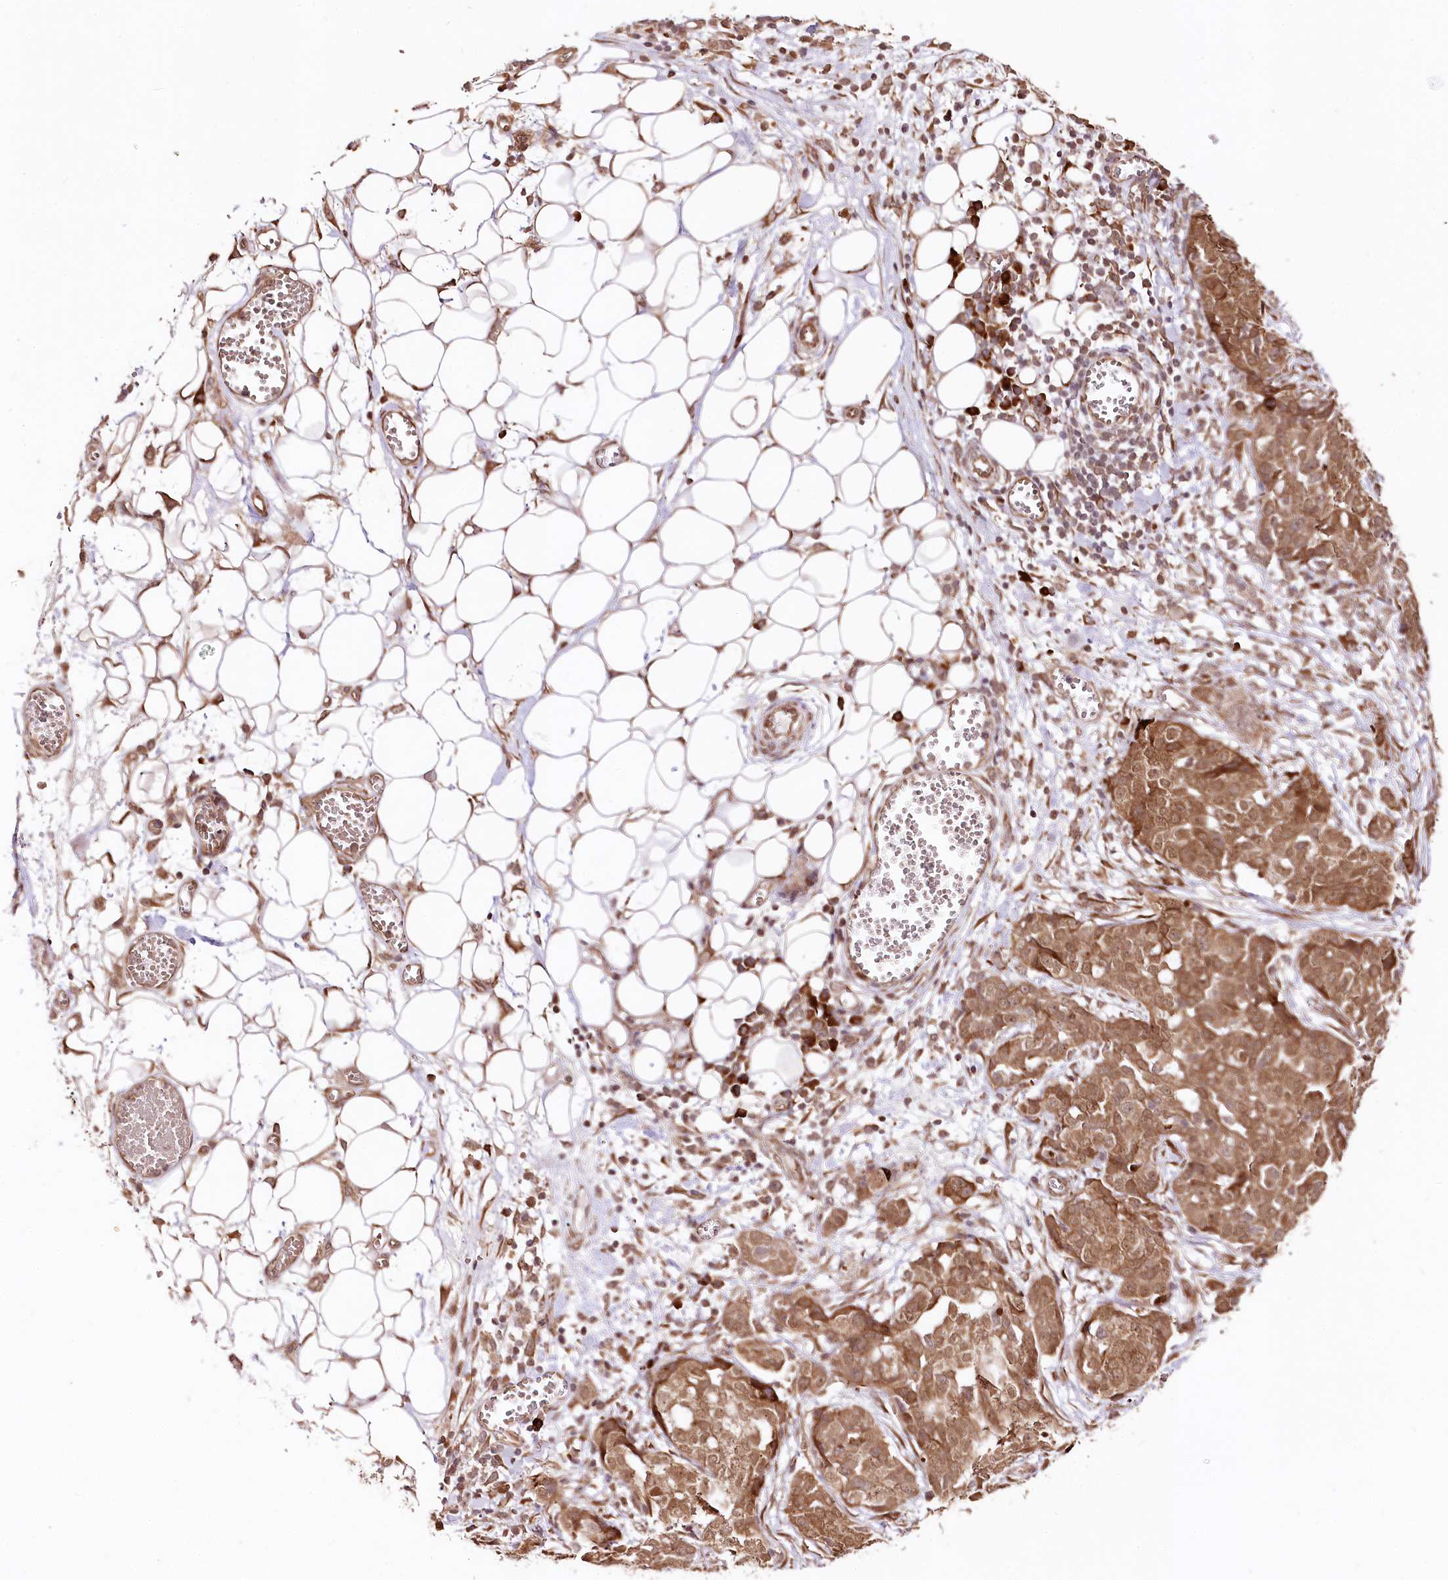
{"staining": {"intensity": "moderate", "quantity": ">75%", "location": "cytoplasmic/membranous"}, "tissue": "ovarian cancer", "cell_type": "Tumor cells", "image_type": "cancer", "snomed": [{"axis": "morphology", "description": "Cystadenocarcinoma, serous, NOS"}, {"axis": "topography", "description": "Soft tissue"}, {"axis": "topography", "description": "Ovary"}], "caption": "Immunohistochemical staining of ovarian cancer reveals moderate cytoplasmic/membranous protein staining in approximately >75% of tumor cells. The protein is stained brown, and the nuclei are stained in blue (DAB IHC with brightfield microscopy, high magnification).", "gene": "ENSG00000144785", "patient": {"sex": "female", "age": 57}}